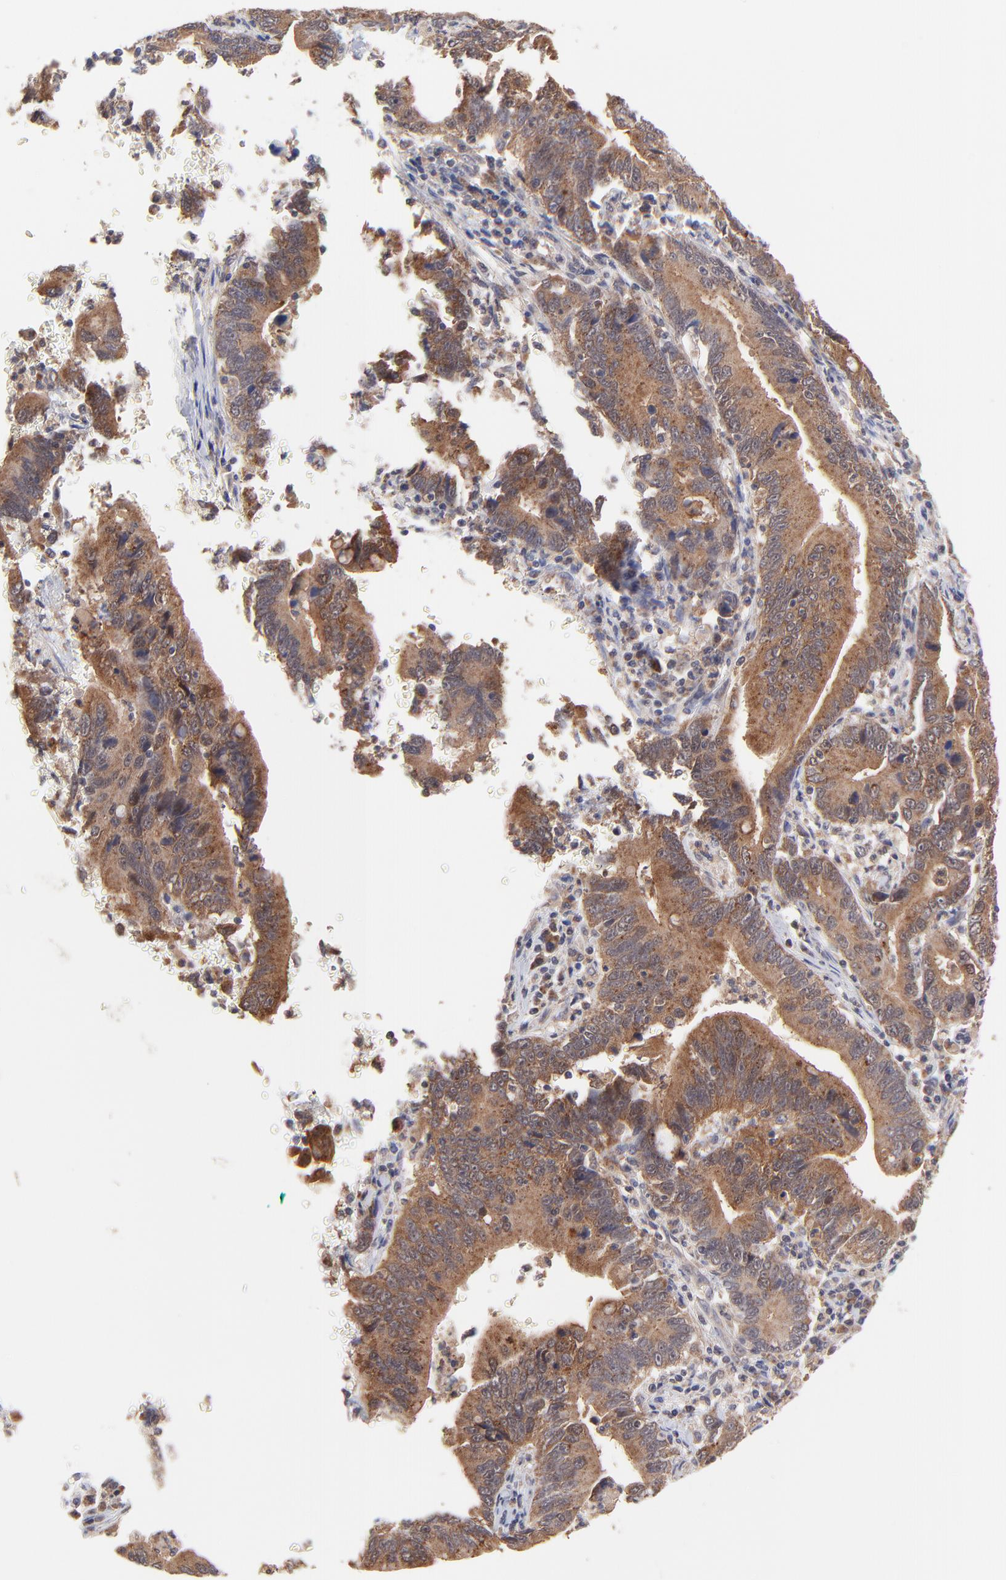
{"staining": {"intensity": "strong", "quantity": ">75%", "location": "cytoplasmic/membranous"}, "tissue": "stomach cancer", "cell_type": "Tumor cells", "image_type": "cancer", "snomed": [{"axis": "morphology", "description": "Adenocarcinoma, NOS"}, {"axis": "topography", "description": "Stomach, upper"}], "caption": "A brown stain labels strong cytoplasmic/membranous staining of a protein in human stomach cancer tumor cells. (DAB (3,3'-diaminobenzidine) = brown stain, brightfield microscopy at high magnification).", "gene": "BAIAP2L2", "patient": {"sex": "male", "age": 63}}